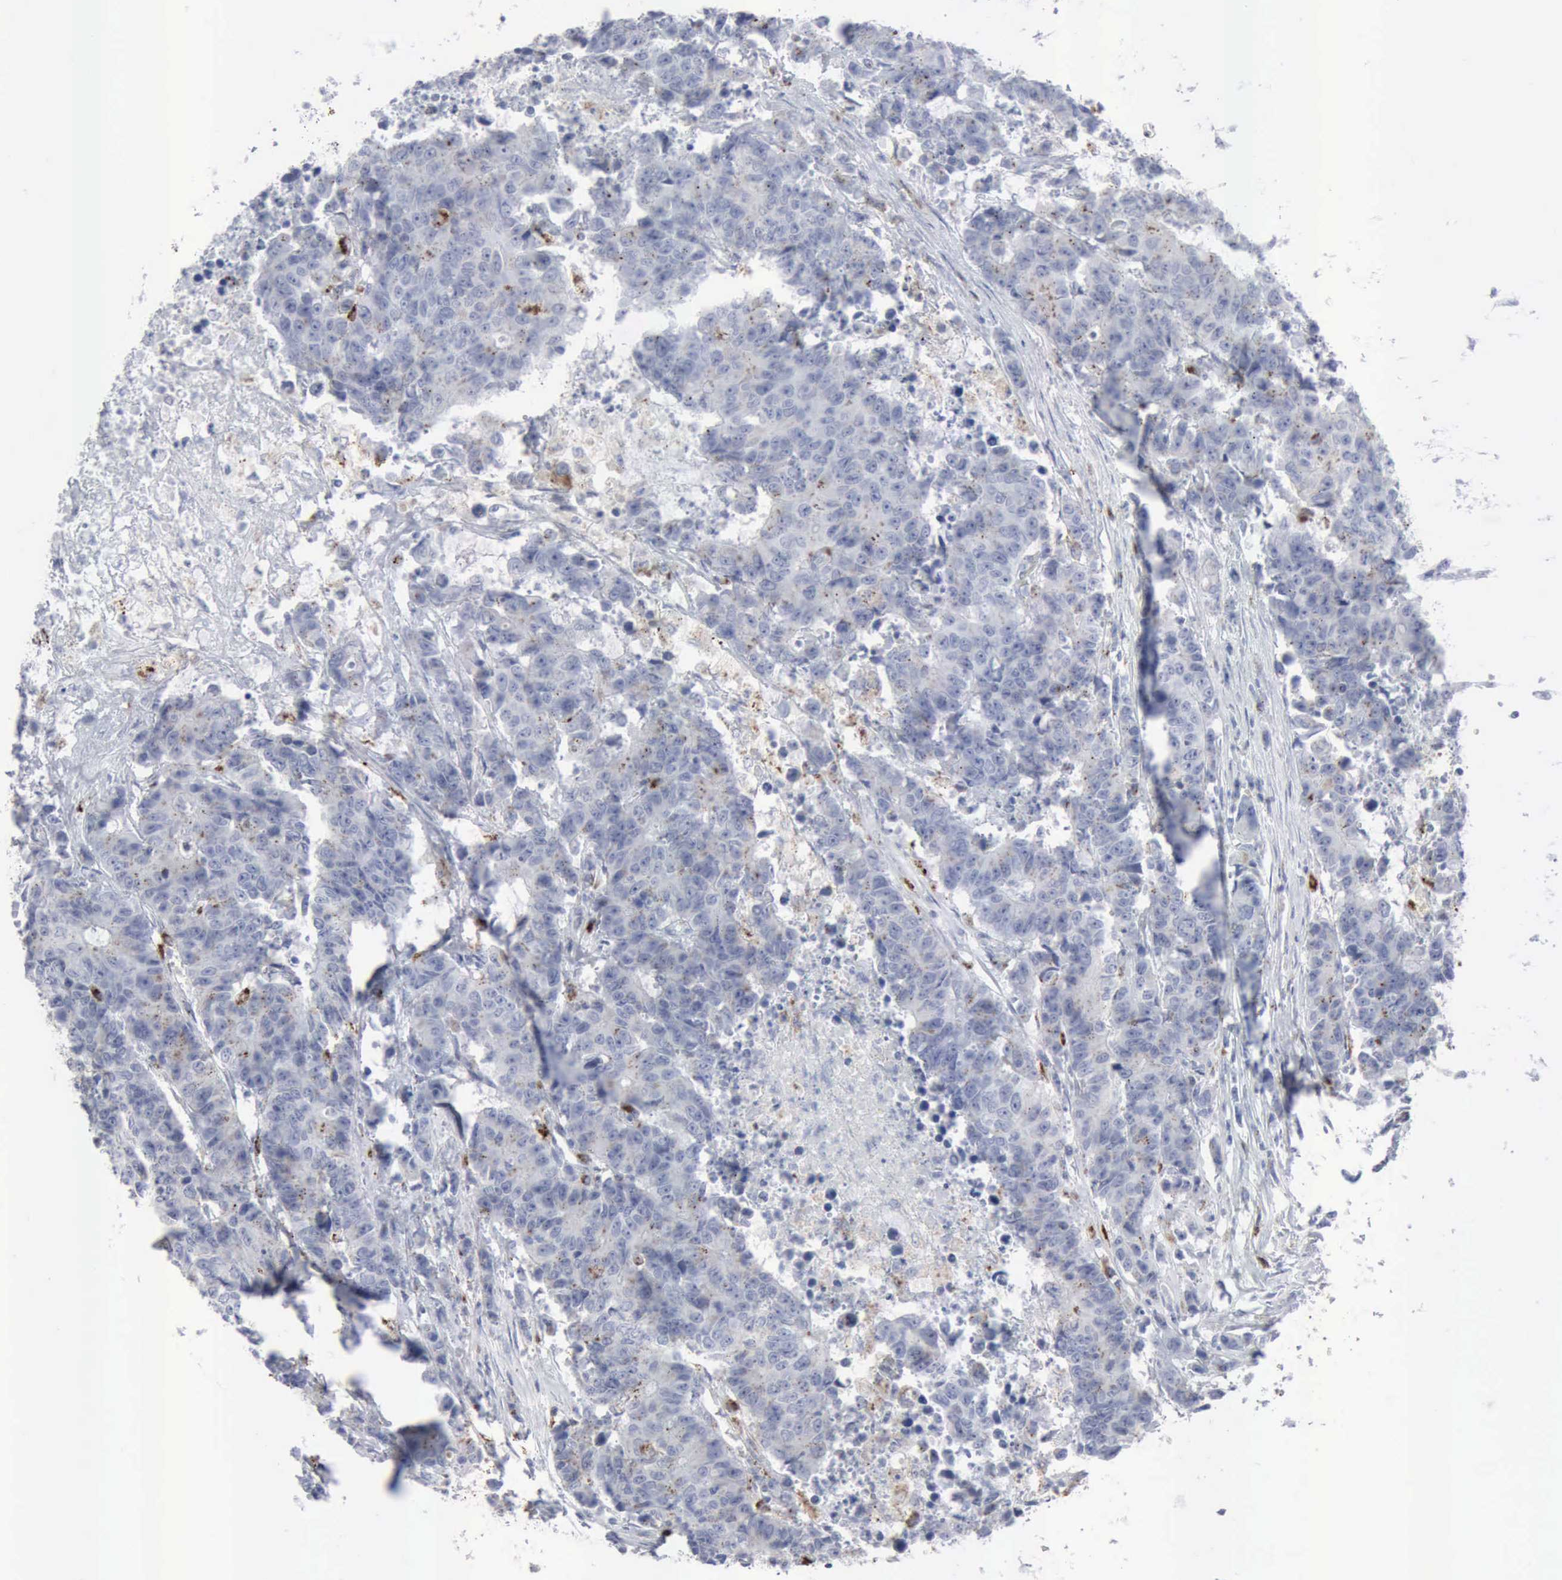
{"staining": {"intensity": "negative", "quantity": "none", "location": "none"}, "tissue": "colorectal cancer", "cell_type": "Tumor cells", "image_type": "cancer", "snomed": [{"axis": "morphology", "description": "Adenocarcinoma, NOS"}, {"axis": "topography", "description": "Colon"}], "caption": "A histopathology image of colorectal adenocarcinoma stained for a protein exhibits no brown staining in tumor cells.", "gene": "GLA", "patient": {"sex": "female", "age": 86}}